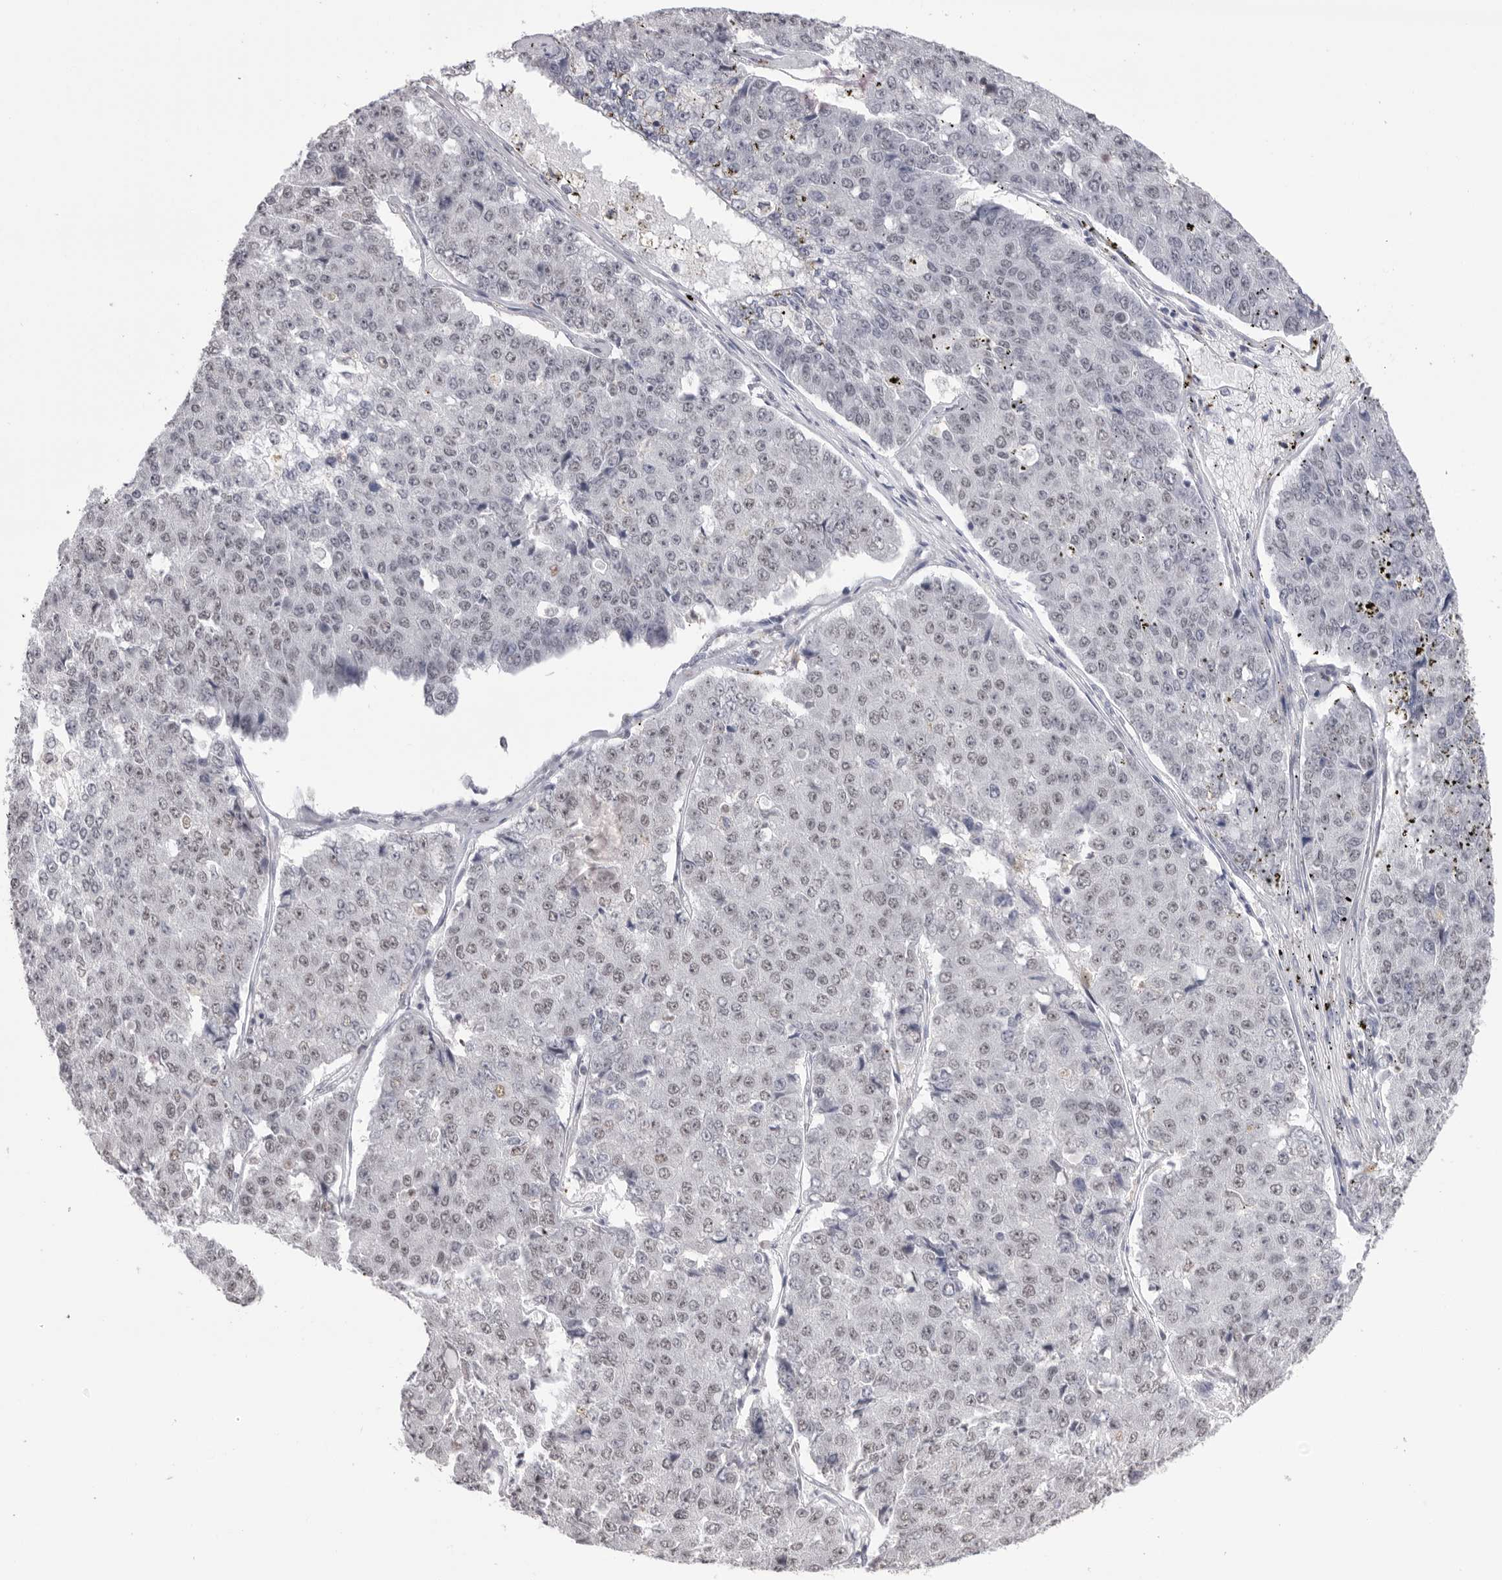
{"staining": {"intensity": "weak", "quantity": "<25%", "location": "nuclear"}, "tissue": "pancreatic cancer", "cell_type": "Tumor cells", "image_type": "cancer", "snomed": [{"axis": "morphology", "description": "Adenocarcinoma, NOS"}, {"axis": "topography", "description": "Pancreas"}], "caption": "This is an immunohistochemistry (IHC) photomicrograph of adenocarcinoma (pancreatic). There is no staining in tumor cells.", "gene": "BCLAF3", "patient": {"sex": "male", "age": 50}}